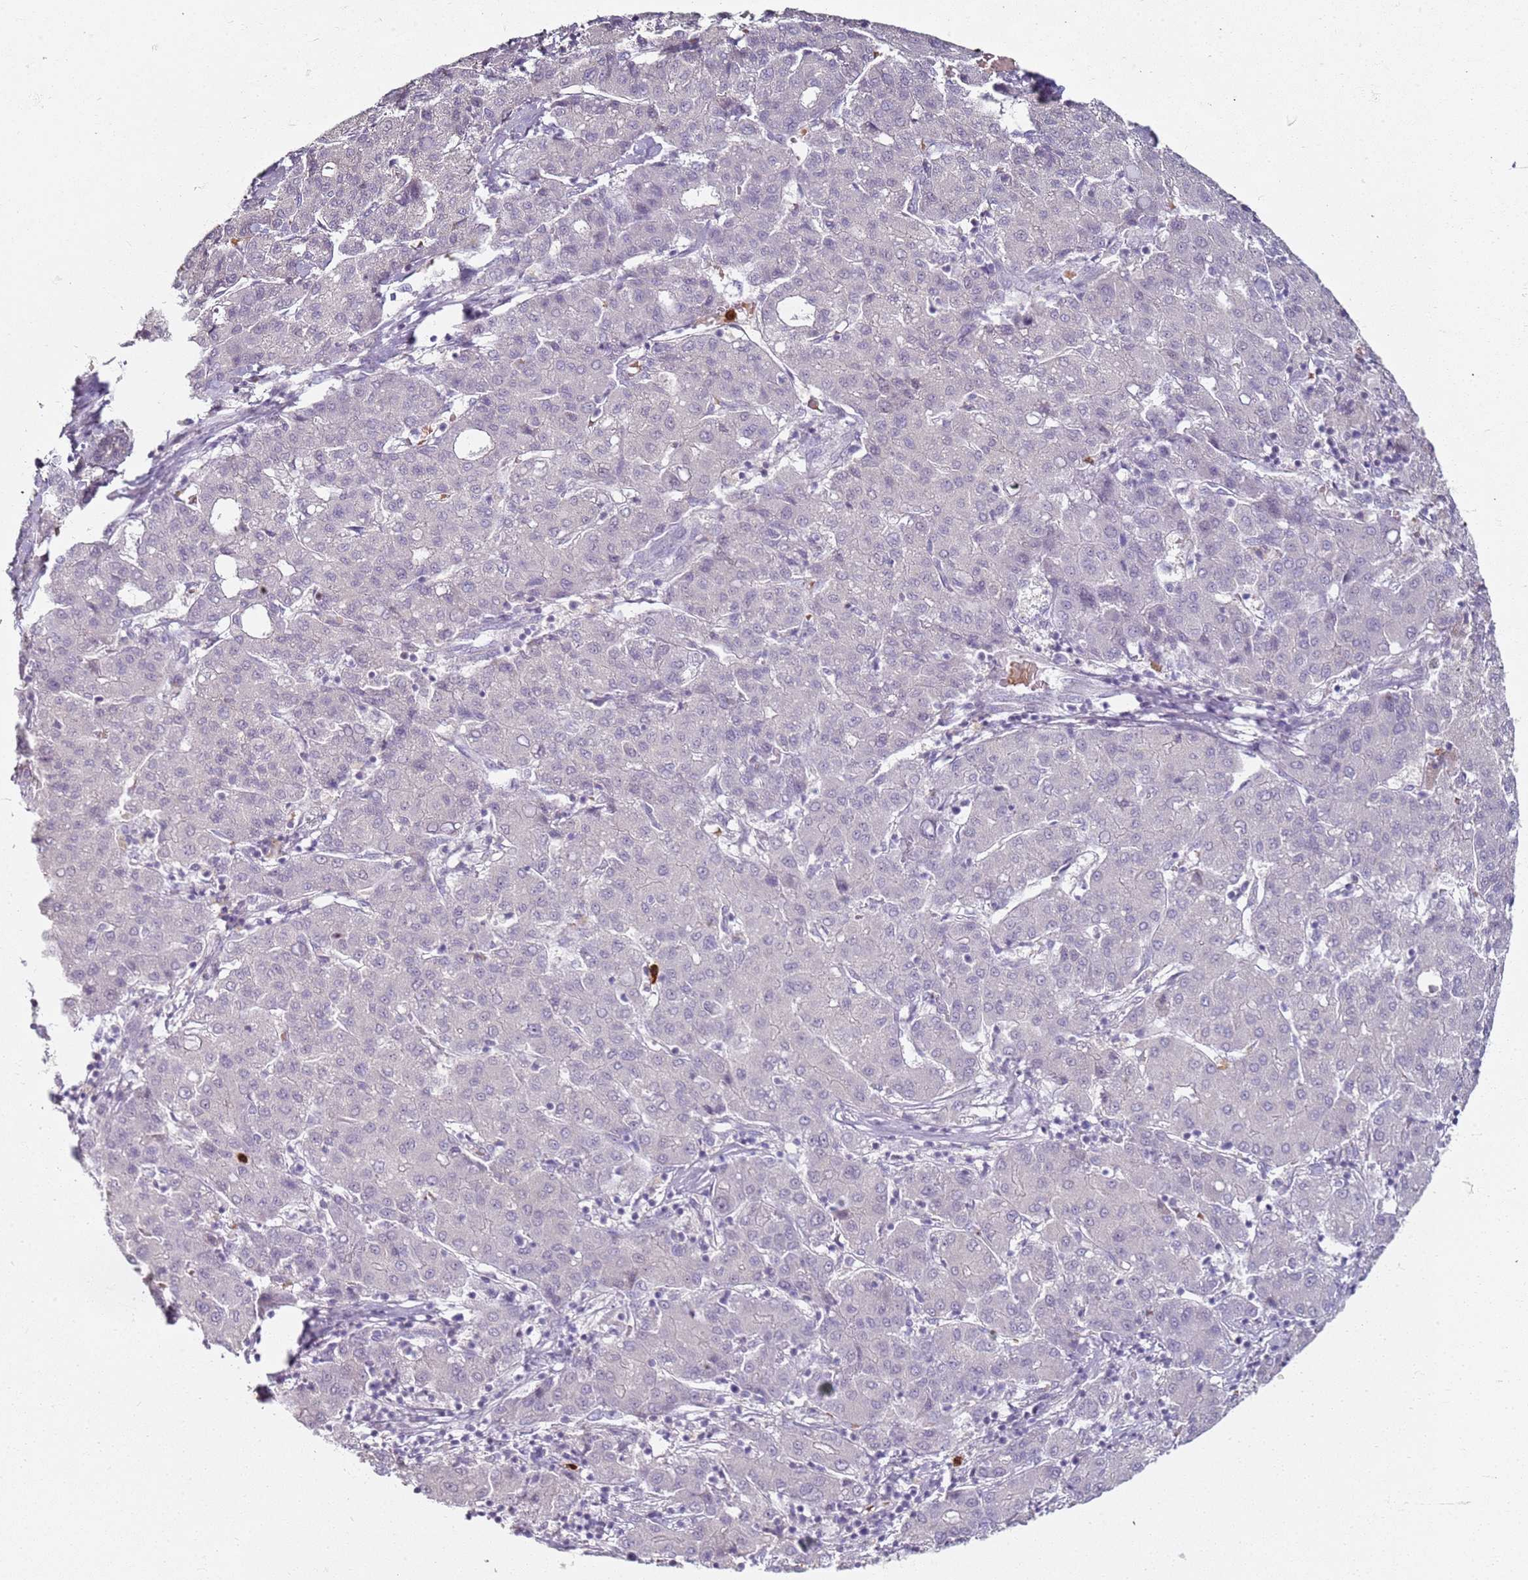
{"staining": {"intensity": "negative", "quantity": "none", "location": "none"}, "tissue": "liver cancer", "cell_type": "Tumor cells", "image_type": "cancer", "snomed": [{"axis": "morphology", "description": "Carcinoma, Hepatocellular, NOS"}, {"axis": "topography", "description": "Liver"}], "caption": "The micrograph reveals no staining of tumor cells in liver cancer (hepatocellular carcinoma).", "gene": "CD40LG", "patient": {"sex": "male", "age": 65}}